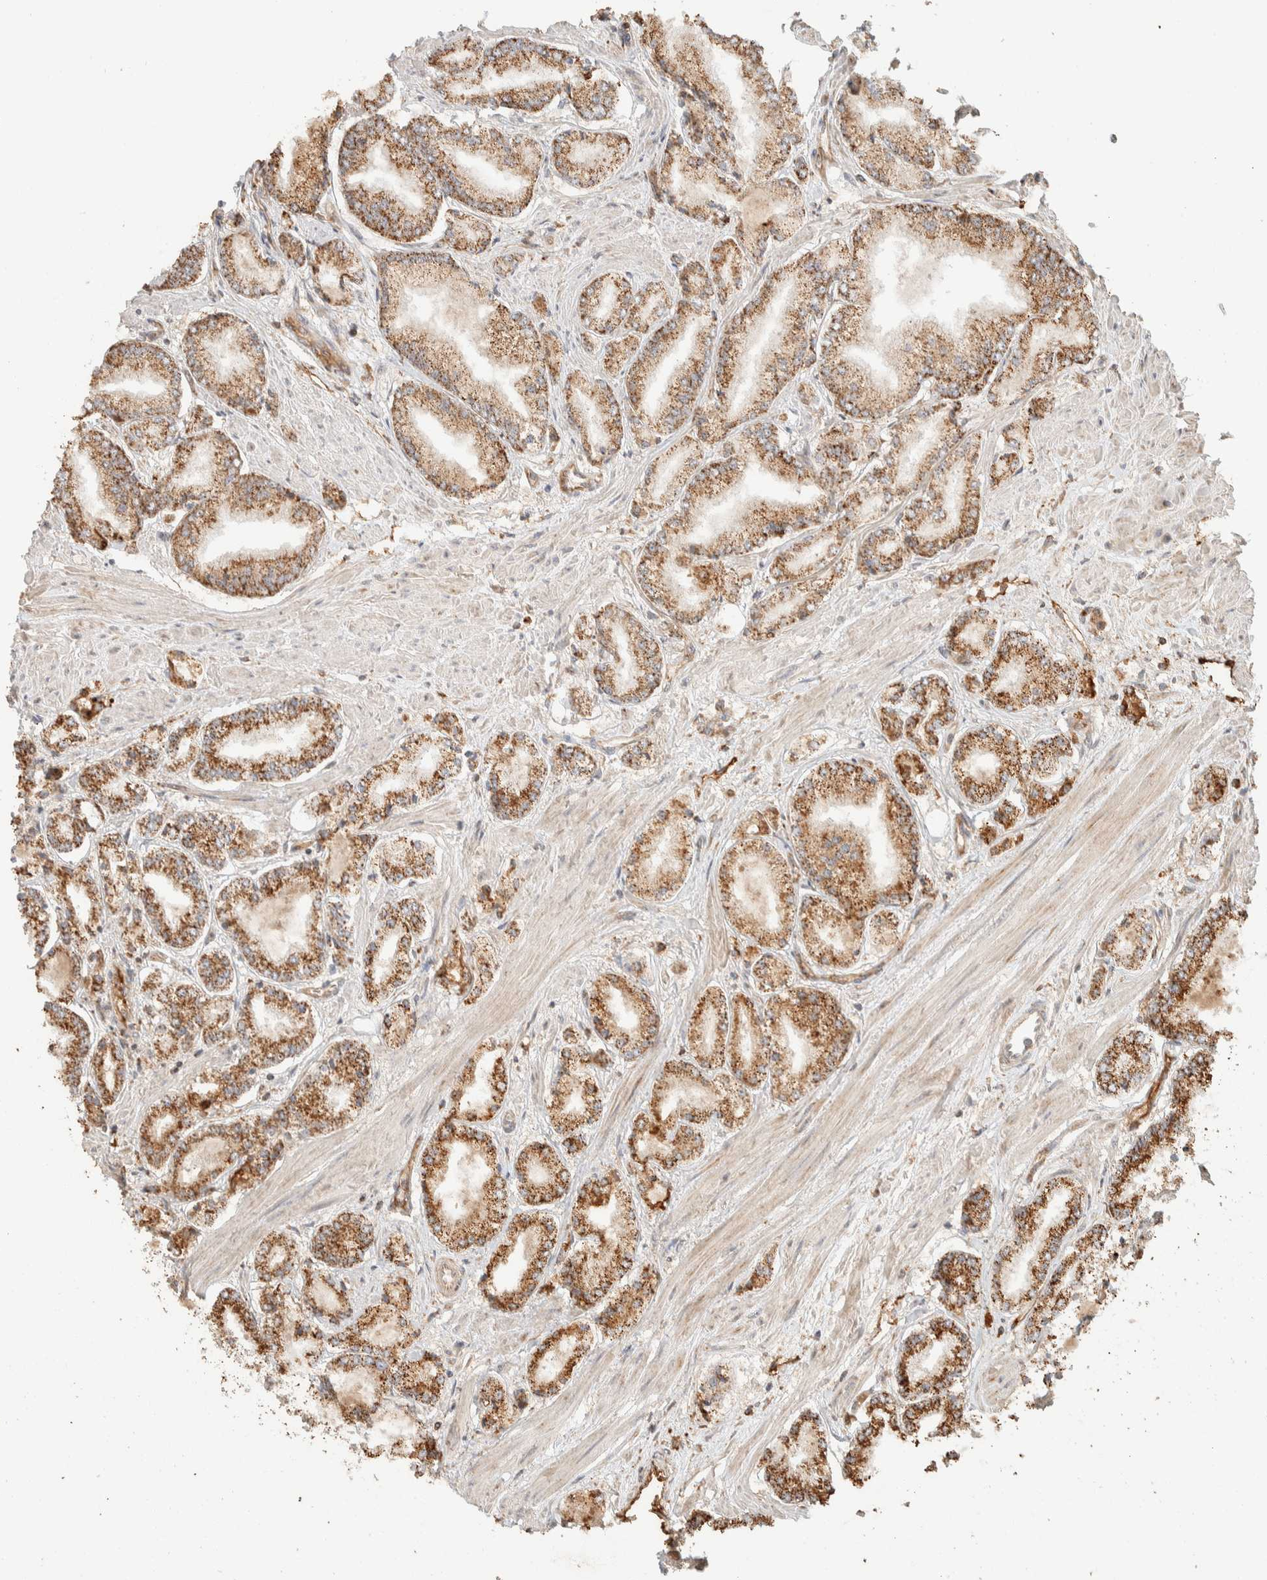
{"staining": {"intensity": "moderate", "quantity": ">75%", "location": "cytoplasmic/membranous"}, "tissue": "prostate cancer", "cell_type": "Tumor cells", "image_type": "cancer", "snomed": [{"axis": "morphology", "description": "Adenocarcinoma, Low grade"}, {"axis": "topography", "description": "Prostate"}], "caption": "Brown immunohistochemical staining in prostate cancer (adenocarcinoma (low-grade)) shows moderate cytoplasmic/membranous positivity in about >75% of tumor cells. The staining was performed using DAB to visualize the protein expression in brown, while the nuclei were stained in blue with hematoxylin (Magnification: 20x).", "gene": "KIF9", "patient": {"sex": "male", "age": 52}}